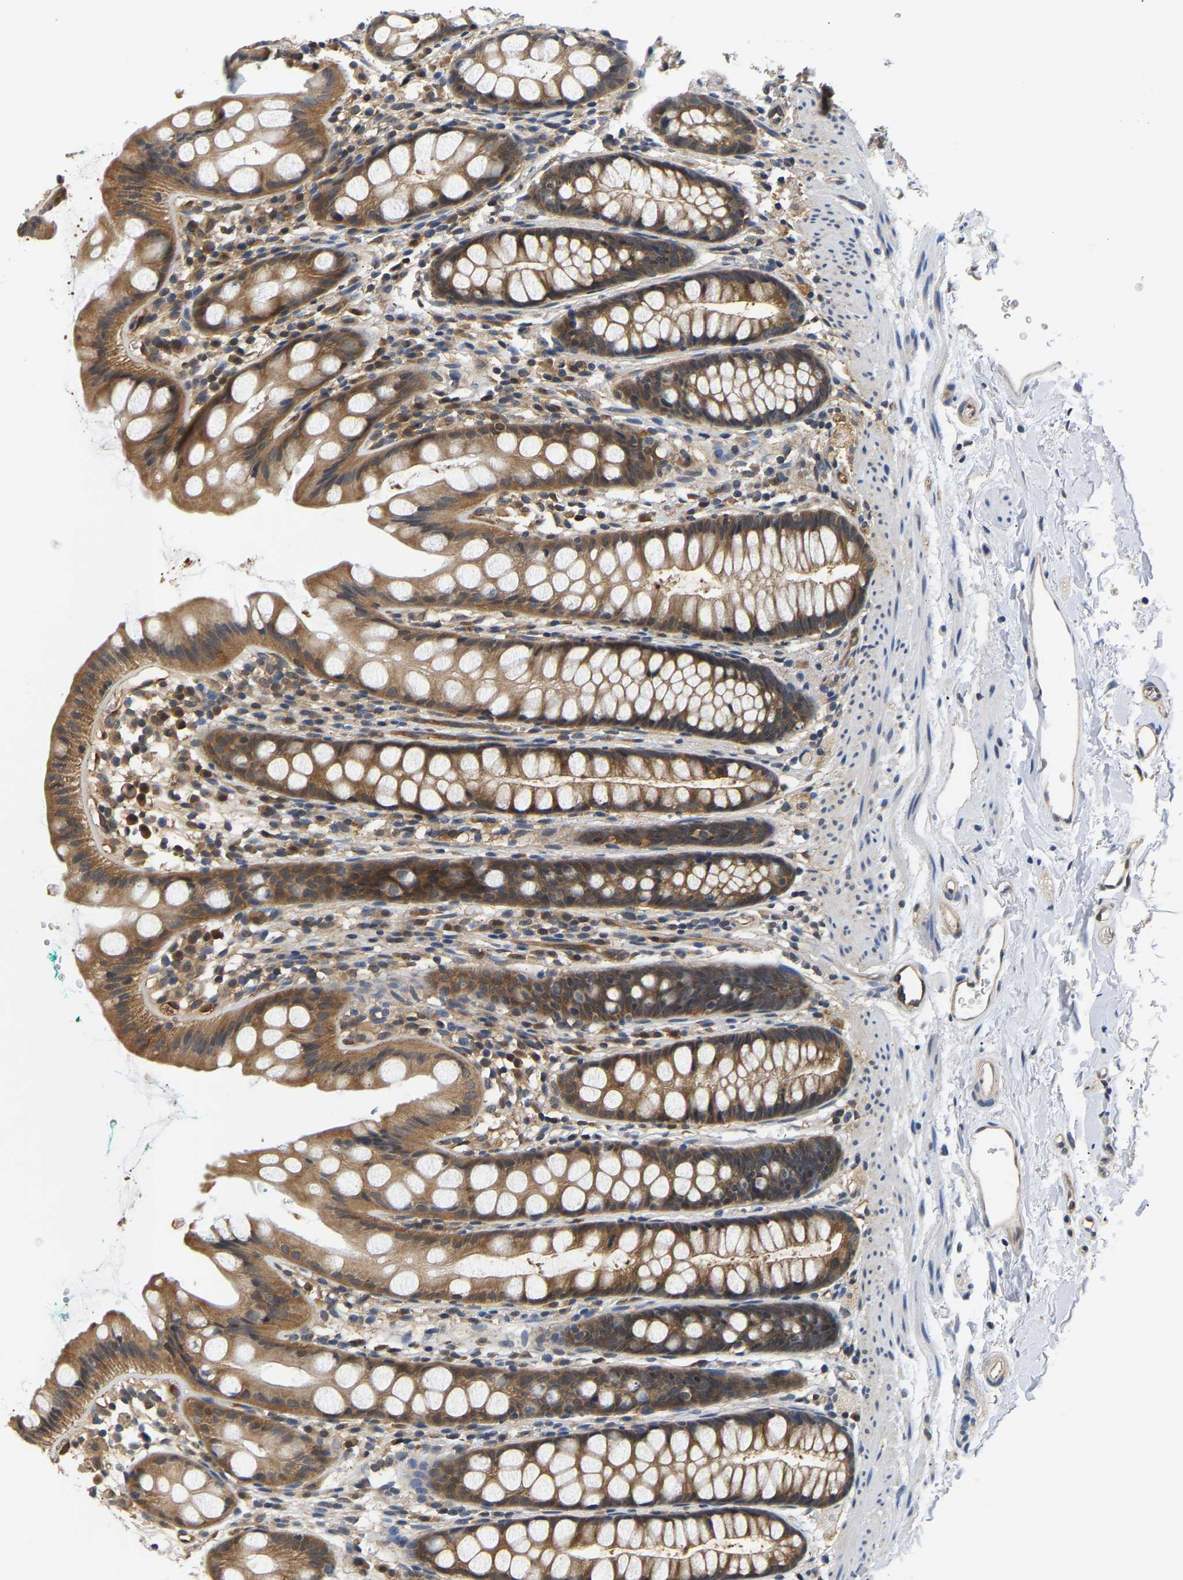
{"staining": {"intensity": "moderate", "quantity": ">75%", "location": "cytoplasmic/membranous"}, "tissue": "rectum", "cell_type": "Glandular cells", "image_type": "normal", "snomed": [{"axis": "morphology", "description": "Normal tissue, NOS"}, {"axis": "topography", "description": "Rectum"}], "caption": "This micrograph reveals IHC staining of unremarkable human rectum, with medium moderate cytoplasmic/membranous staining in approximately >75% of glandular cells.", "gene": "ARHGEF12", "patient": {"sex": "female", "age": 65}}